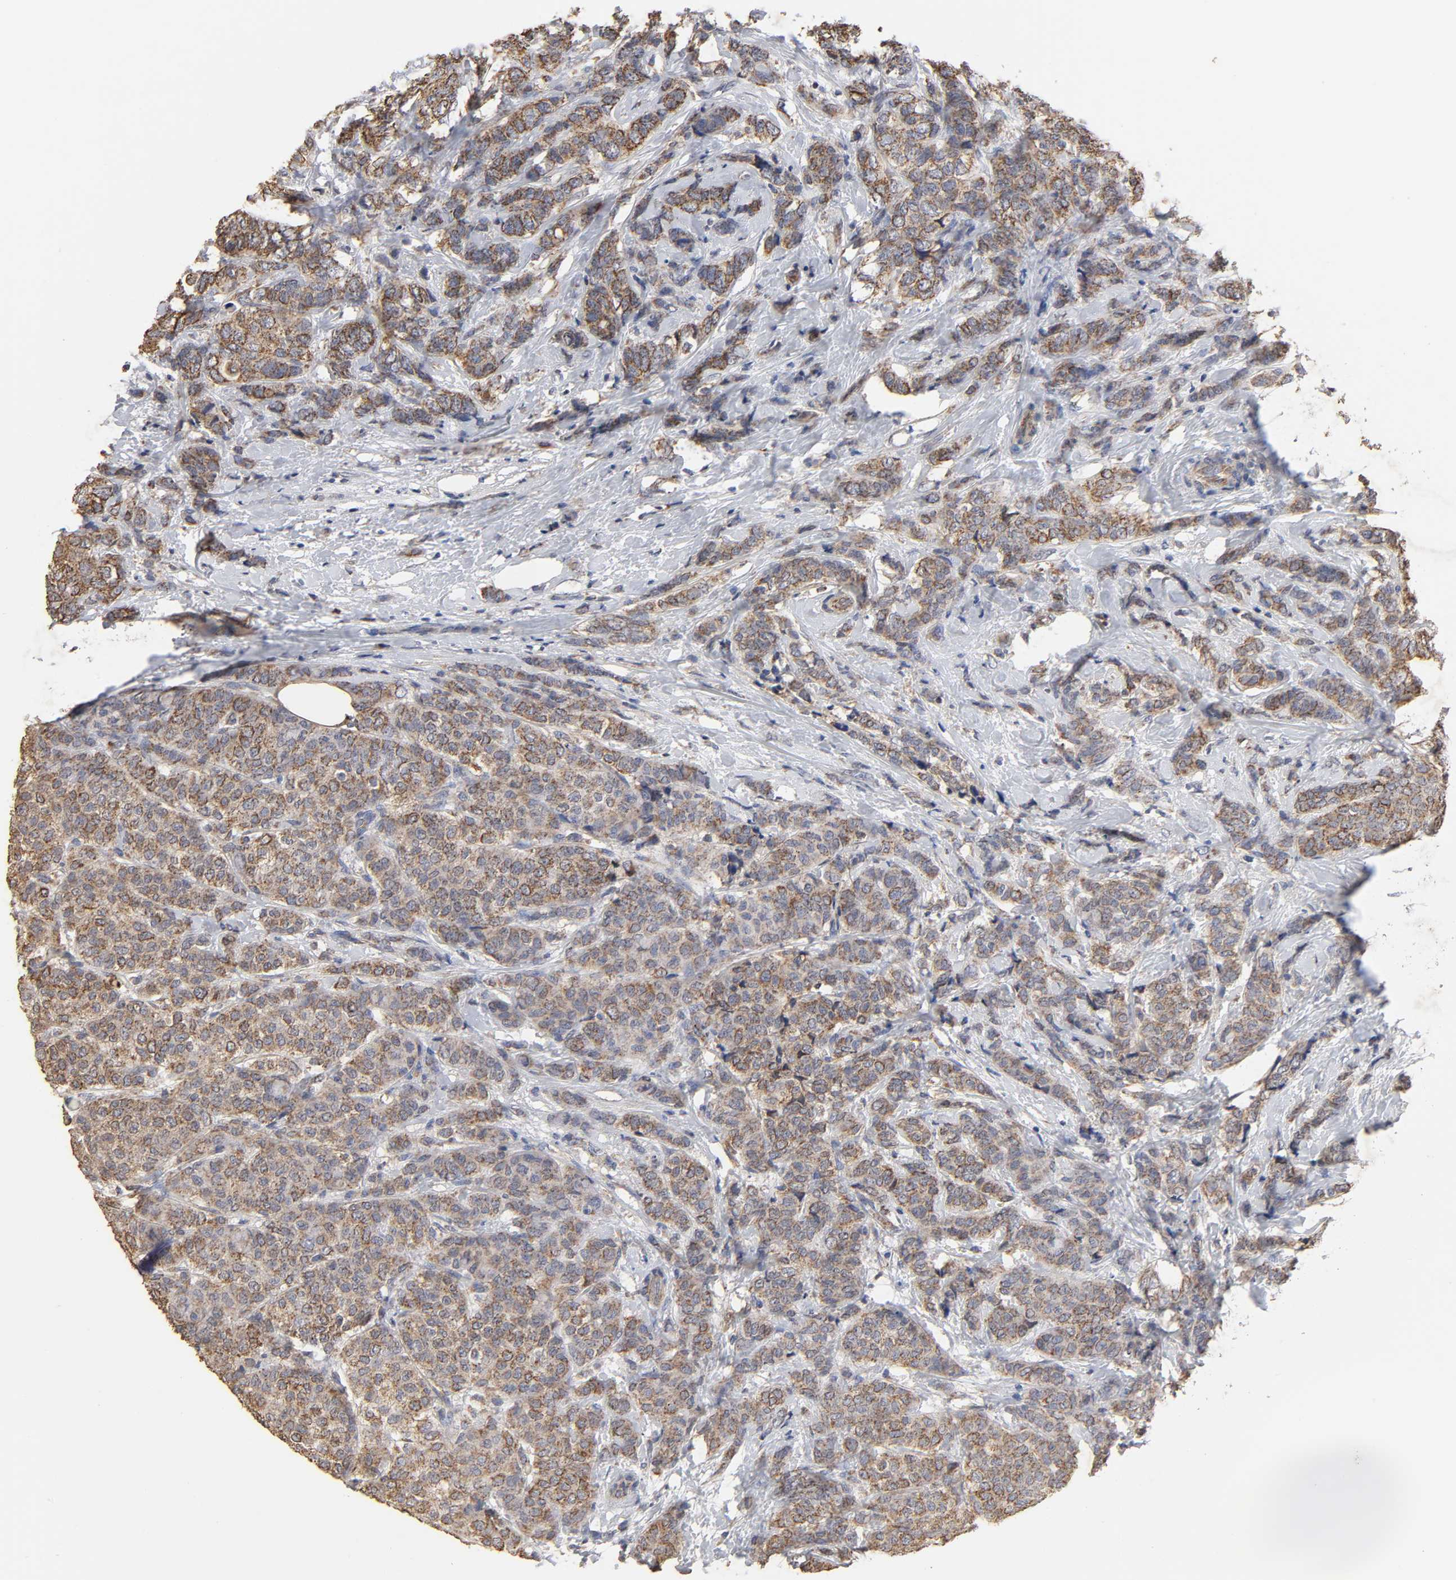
{"staining": {"intensity": "strong", "quantity": ">75%", "location": "cytoplasmic/membranous"}, "tissue": "breast cancer", "cell_type": "Tumor cells", "image_type": "cancer", "snomed": [{"axis": "morphology", "description": "Lobular carcinoma"}, {"axis": "topography", "description": "Breast"}], "caption": "Tumor cells show high levels of strong cytoplasmic/membranous staining in approximately >75% of cells in breast lobular carcinoma.", "gene": "CYCS", "patient": {"sex": "female", "age": 60}}